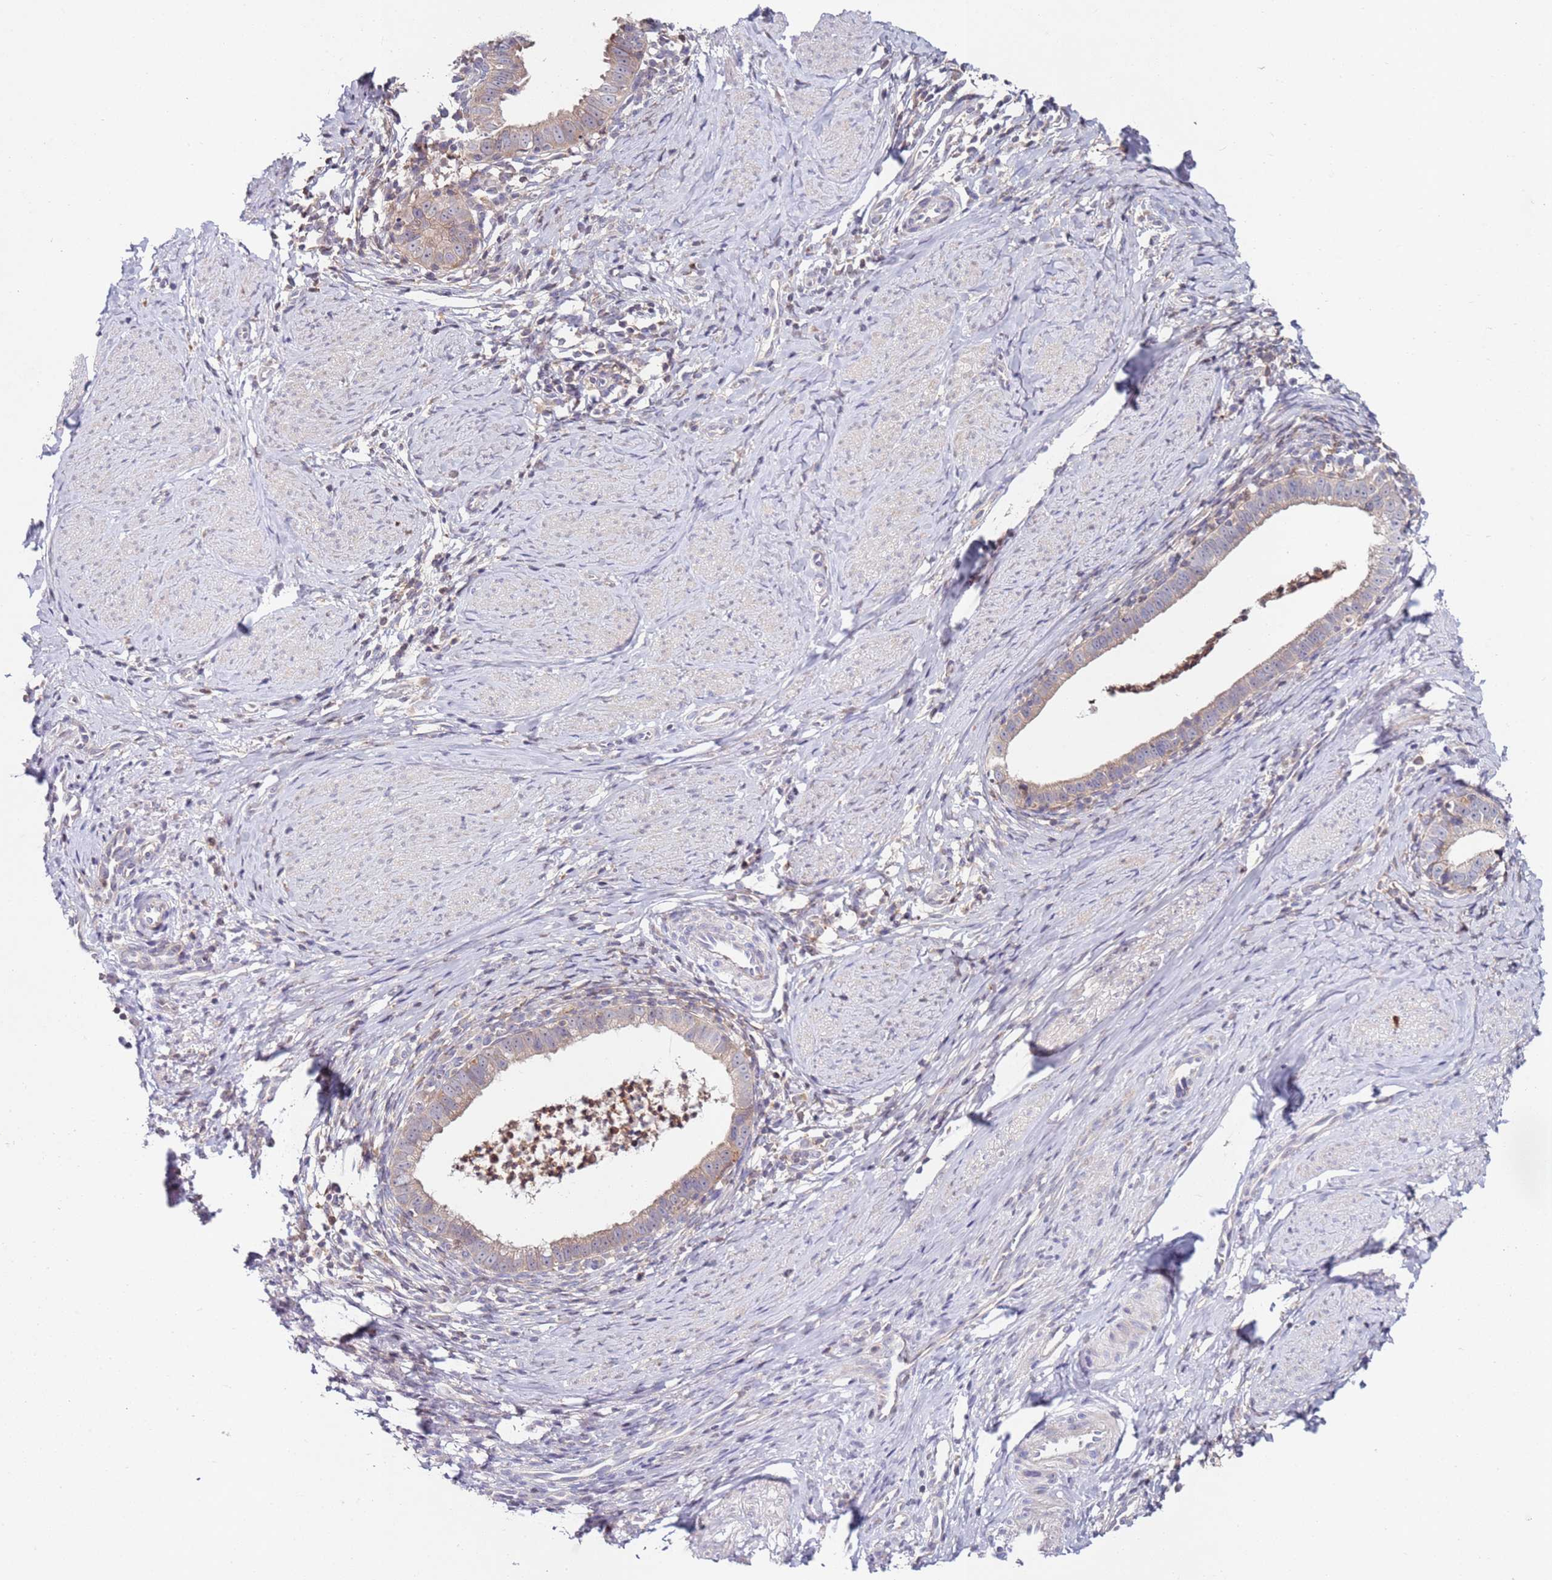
{"staining": {"intensity": "weak", "quantity": ">75%", "location": "cytoplasmic/membranous"}, "tissue": "cervical cancer", "cell_type": "Tumor cells", "image_type": "cancer", "snomed": [{"axis": "morphology", "description": "Adenocarcinoma, NOS"}, {"axis": "topography", "description": "Cervix"}], "caption": "Immunohistochemistry histopathology image of neoplastic tissue: cervical adenocarcinoma stained using immunohistochemistry reveals low levels of weak protein expression localized specifically in the cytoplasmic/membranous of tumor cells, appearing as a cytoplasmic/membranous brown color.", "gene": "CNOT9", "patient": {"sex": "female", "age": 36}}